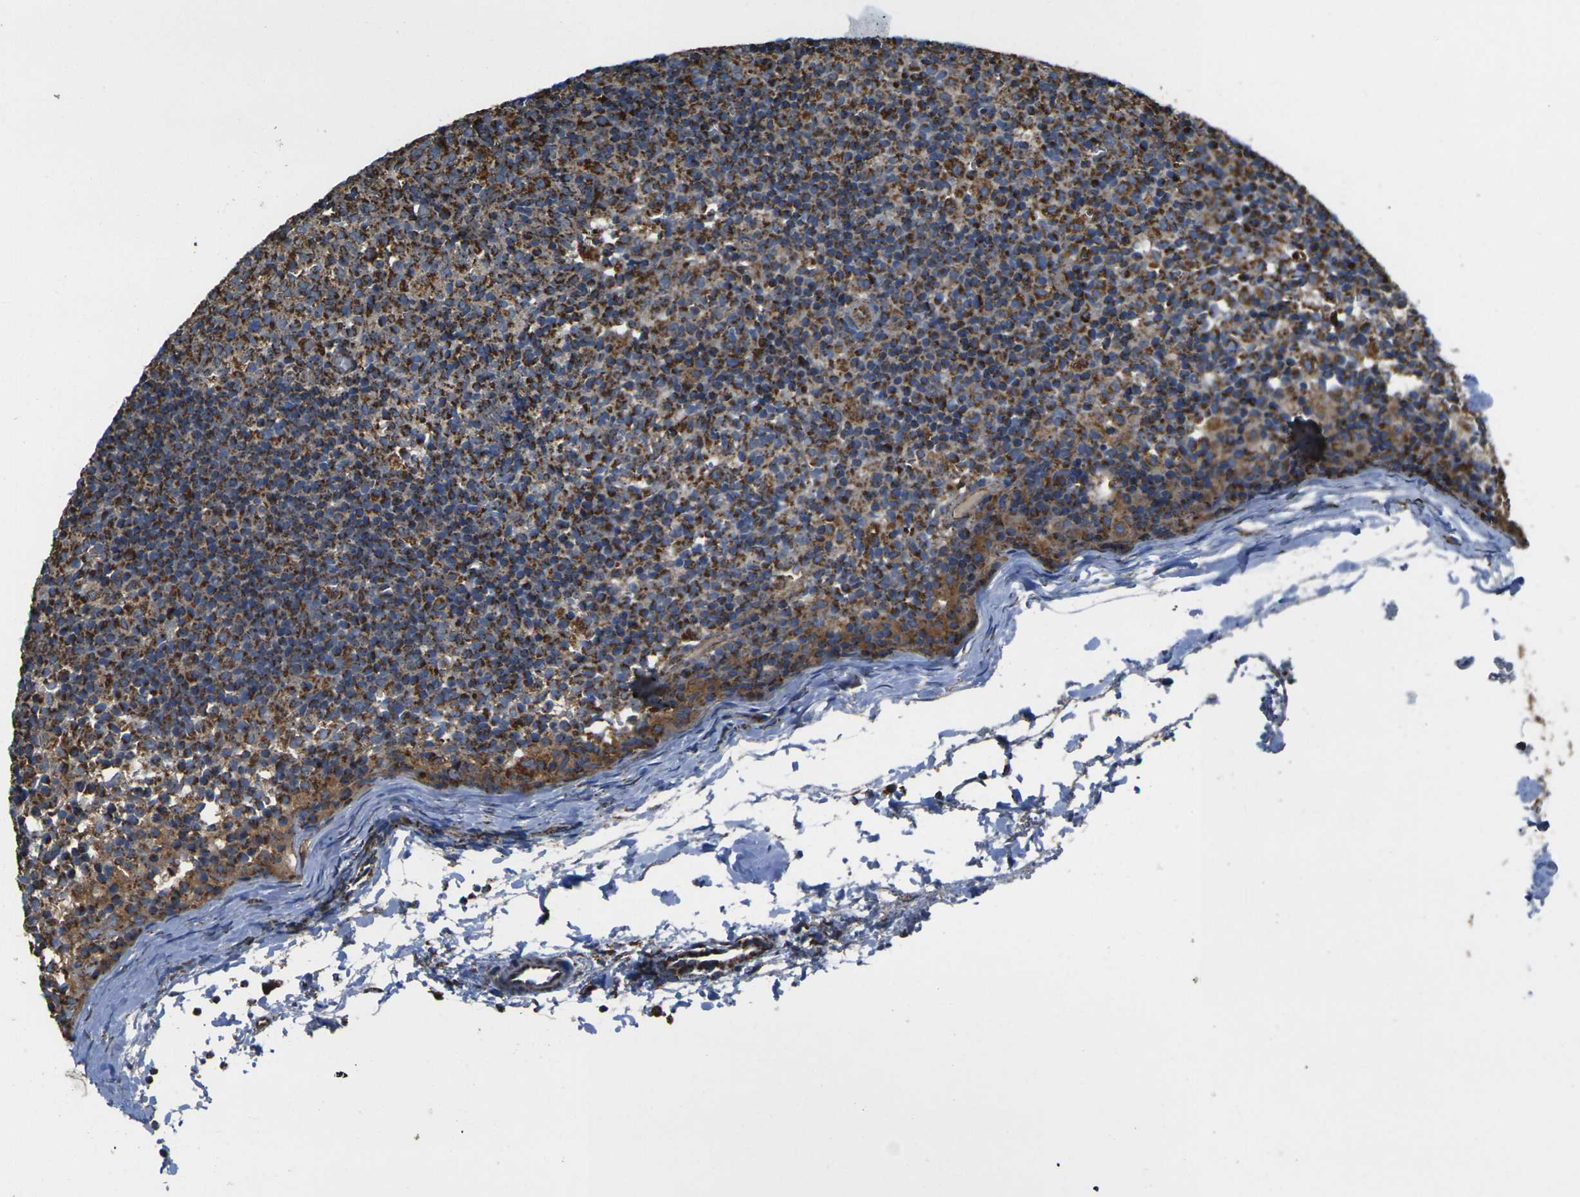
{"staining": {"intensity": "strong", "quantity": ">75%", "location": "cytoplasmic/membranous"}, "tissue": "lymph node", "cell_type": "Germinal center cells", "image_type": "normal", "snomed": [{"axis": "morphology", "description": "Normal tissue, NOS"}, {"axis": "morphology", "description": "Inflammation, NOS"}, {"axis": "topography", "description": "Lymph node"}], "caption": "Protein analysis of normal lymph node displays strong cytoplasmic/membranous positivity in about >75% of germinal center cells.", "gene": "KLHL5", "patient": {"sex": "male", "age": 55}}